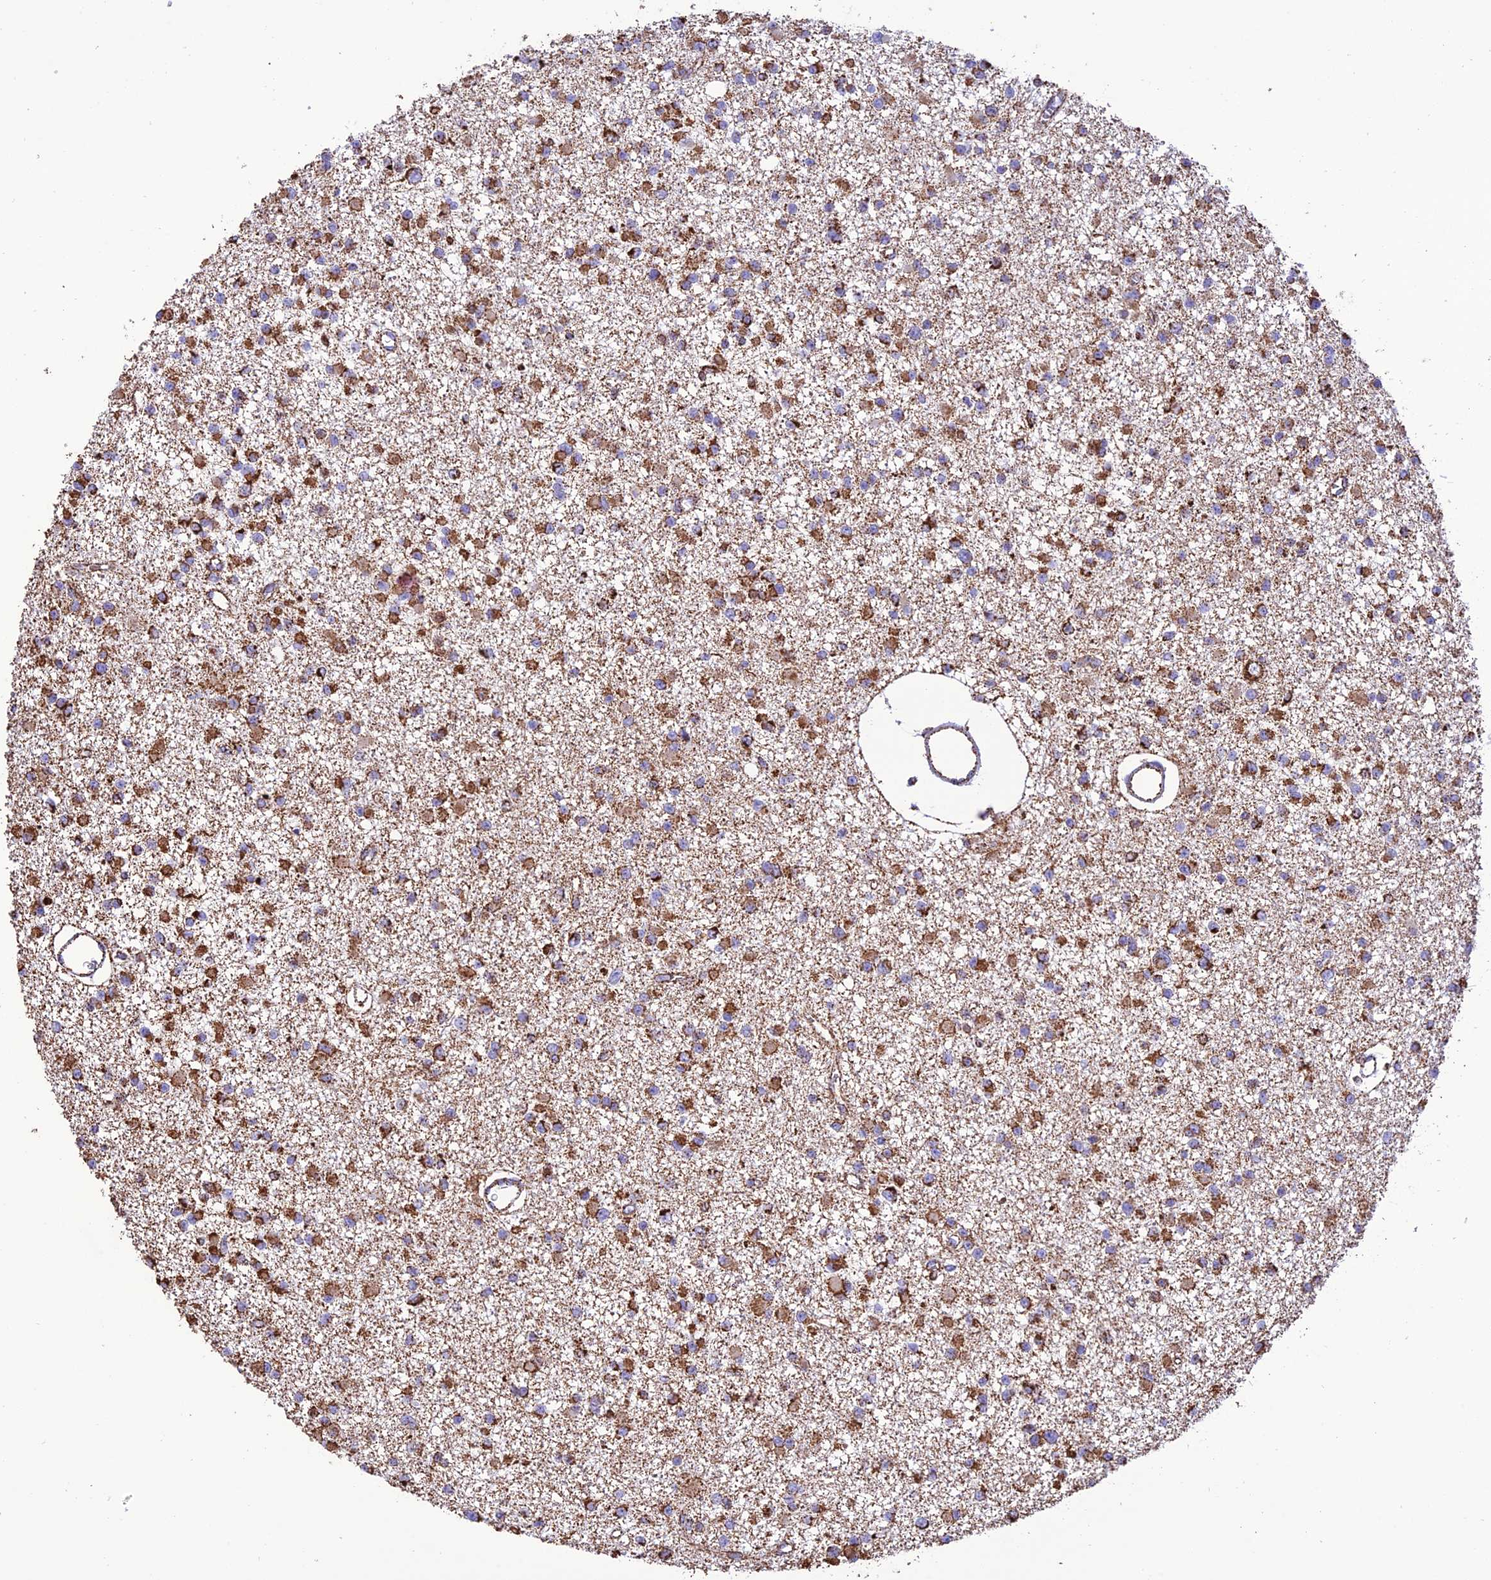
{"staining": {"intensity": "strong", "quantity": ">75%", "location": "cytoplasmic/membranous"}, "tissue": "glioma", "cell_type": "Tumor cells", "image_type": "cancer", "snomed": [{"axis": "morphology", "description": "Glioma, malignant, Low grade"}, {"axis": "topography", "description": "Brain"}], "caption": "Protein staining by immunohistochemistry displays strong cytoplasmic/membranous positivity in about >75% of tumor cells in low-grade glioma (malignant).", "gene": "NDUFAF1", "patient": {"sex": "female", "age": 22}}